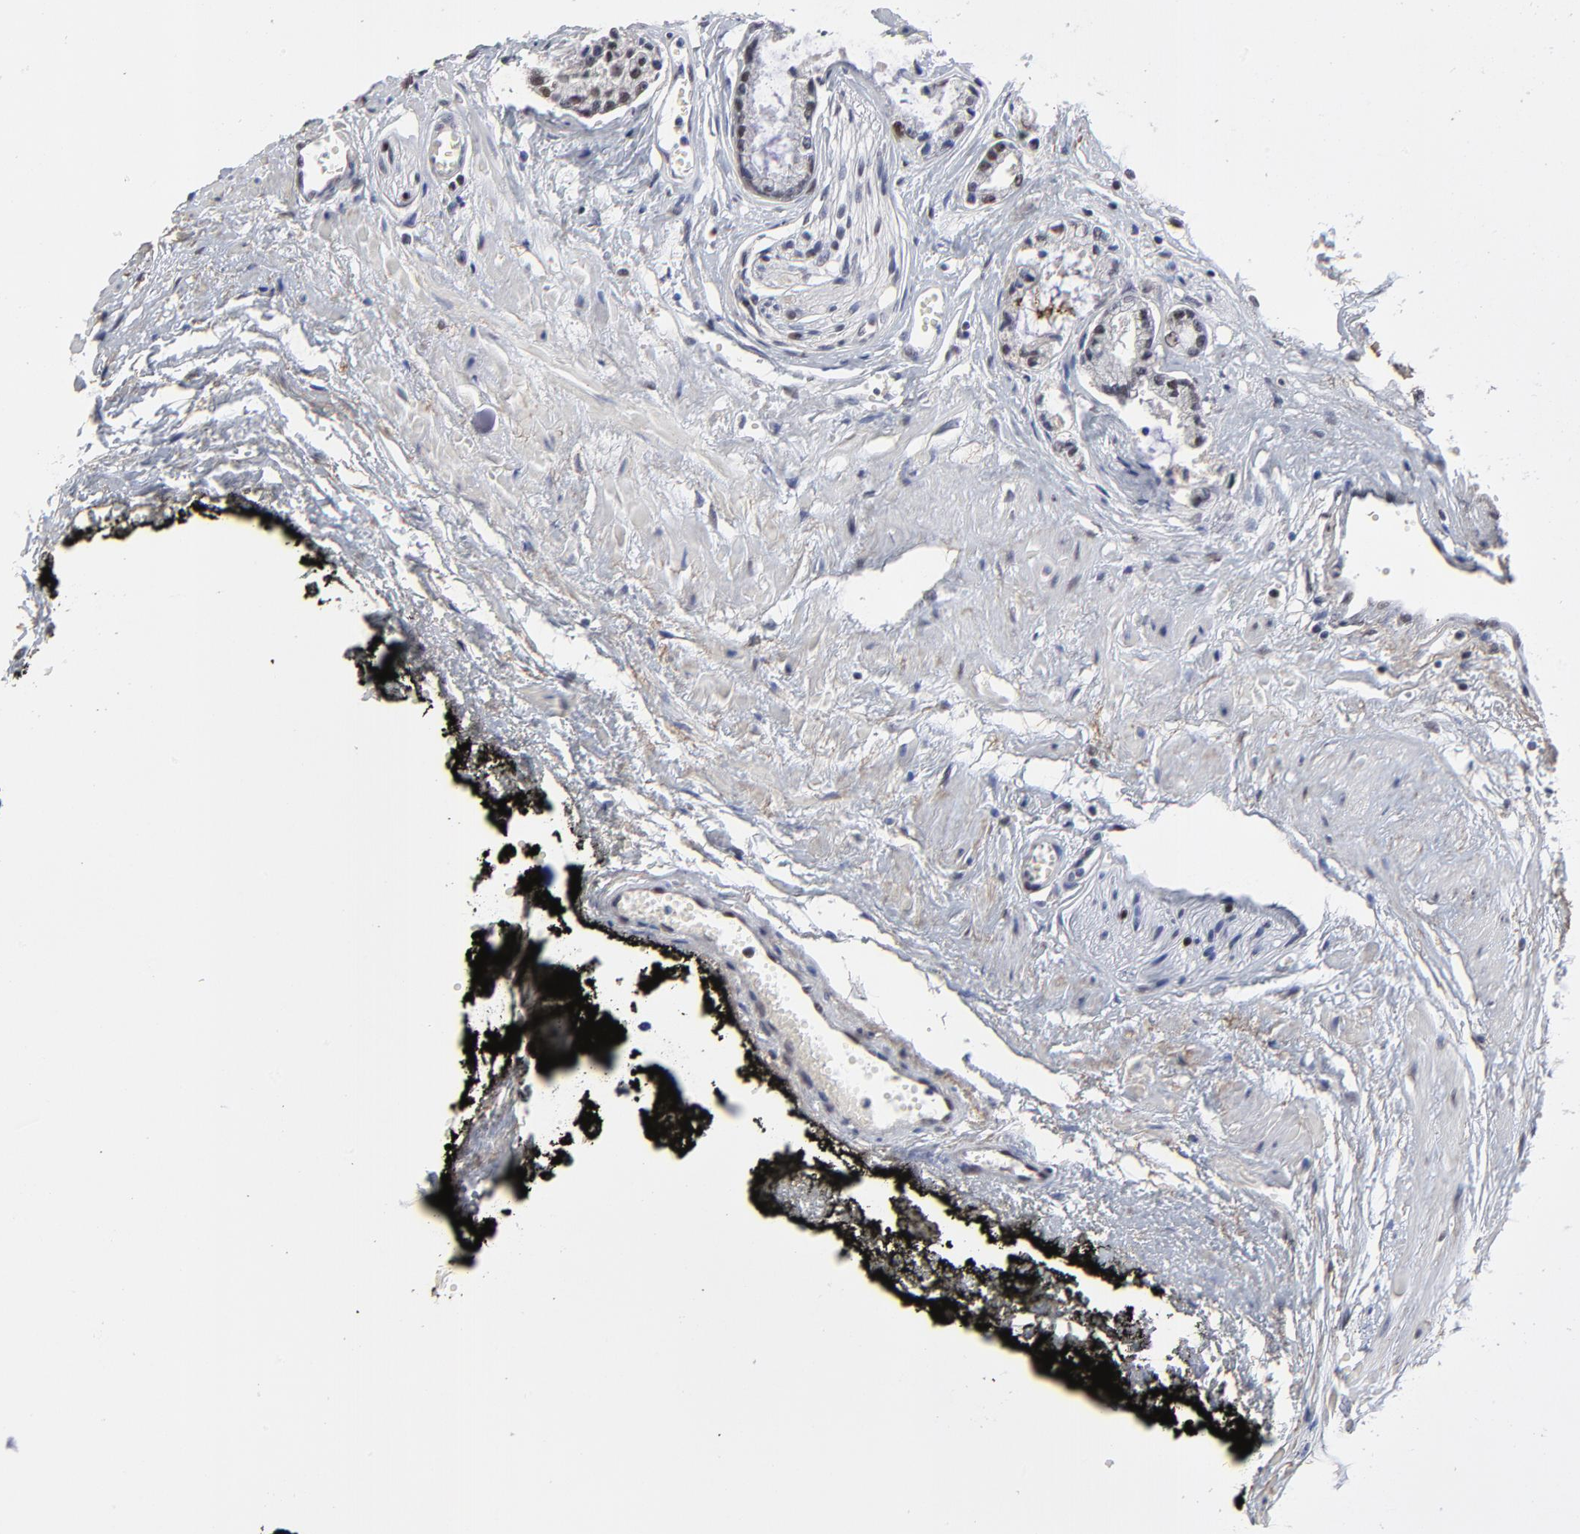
{"staining": {"intensity": "weak", "quantity": "<25%", "location": "nuclear"}, "tissue": "prostate cancer", "cell_type": "Tumor cells", "image_type": "cancer", "snomed": [{"axis": "morphology", "description": "Adenocarcinoma, High grade"}, {"axis": "topography", "description": "Prostate"}], "caption": "Prostate cancer (high-grade adenocarcinoma) was stained to show a protein in brown. There is no significant positivity in tumor cells.", "gene": "OGFOD1", "patient": {"sex": "male", "age": 56}}